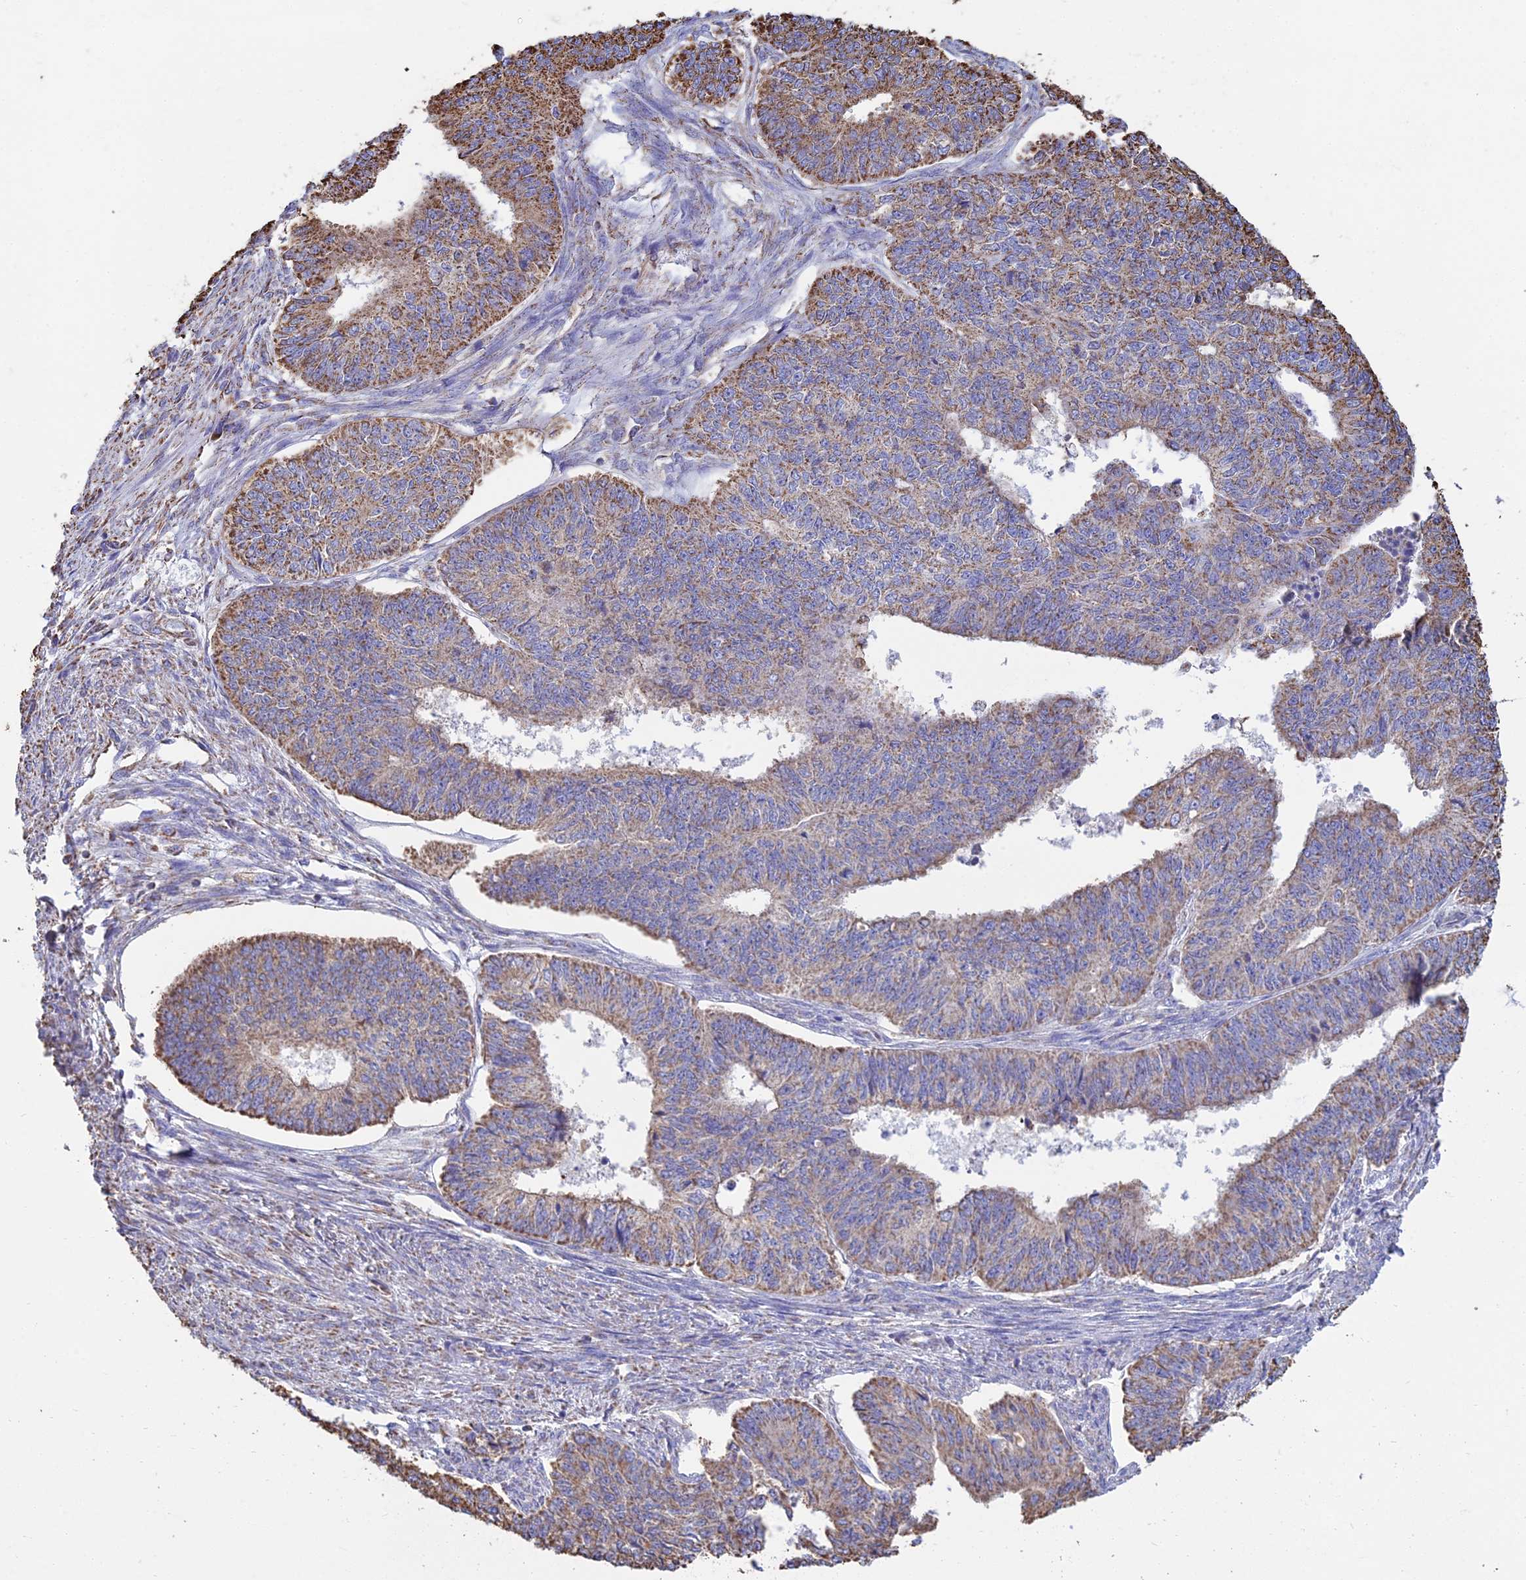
{"staining": {"intensity": "moderate", "quantity": ">75%", "location": "cytoplasmic/membranous"}, "tissue": "endometrial cancer", "cell_type": "Tumor cells", "image_type": "cancer", "snomed": [{"axis": "morphology", "description": "Adenocarcinoma, NOS"}, {"axis": "topography", "description": "Endometrium"}], "caption": "About >75% of tumor cells in human adenocarcinoma (endometrial) reveal moderate cytoplasmic/membranous protein positivity as visualized by brown immunohistochemical staining.", "gene": "OR2W3", "patient": {"sex": "female", "age": 32}}